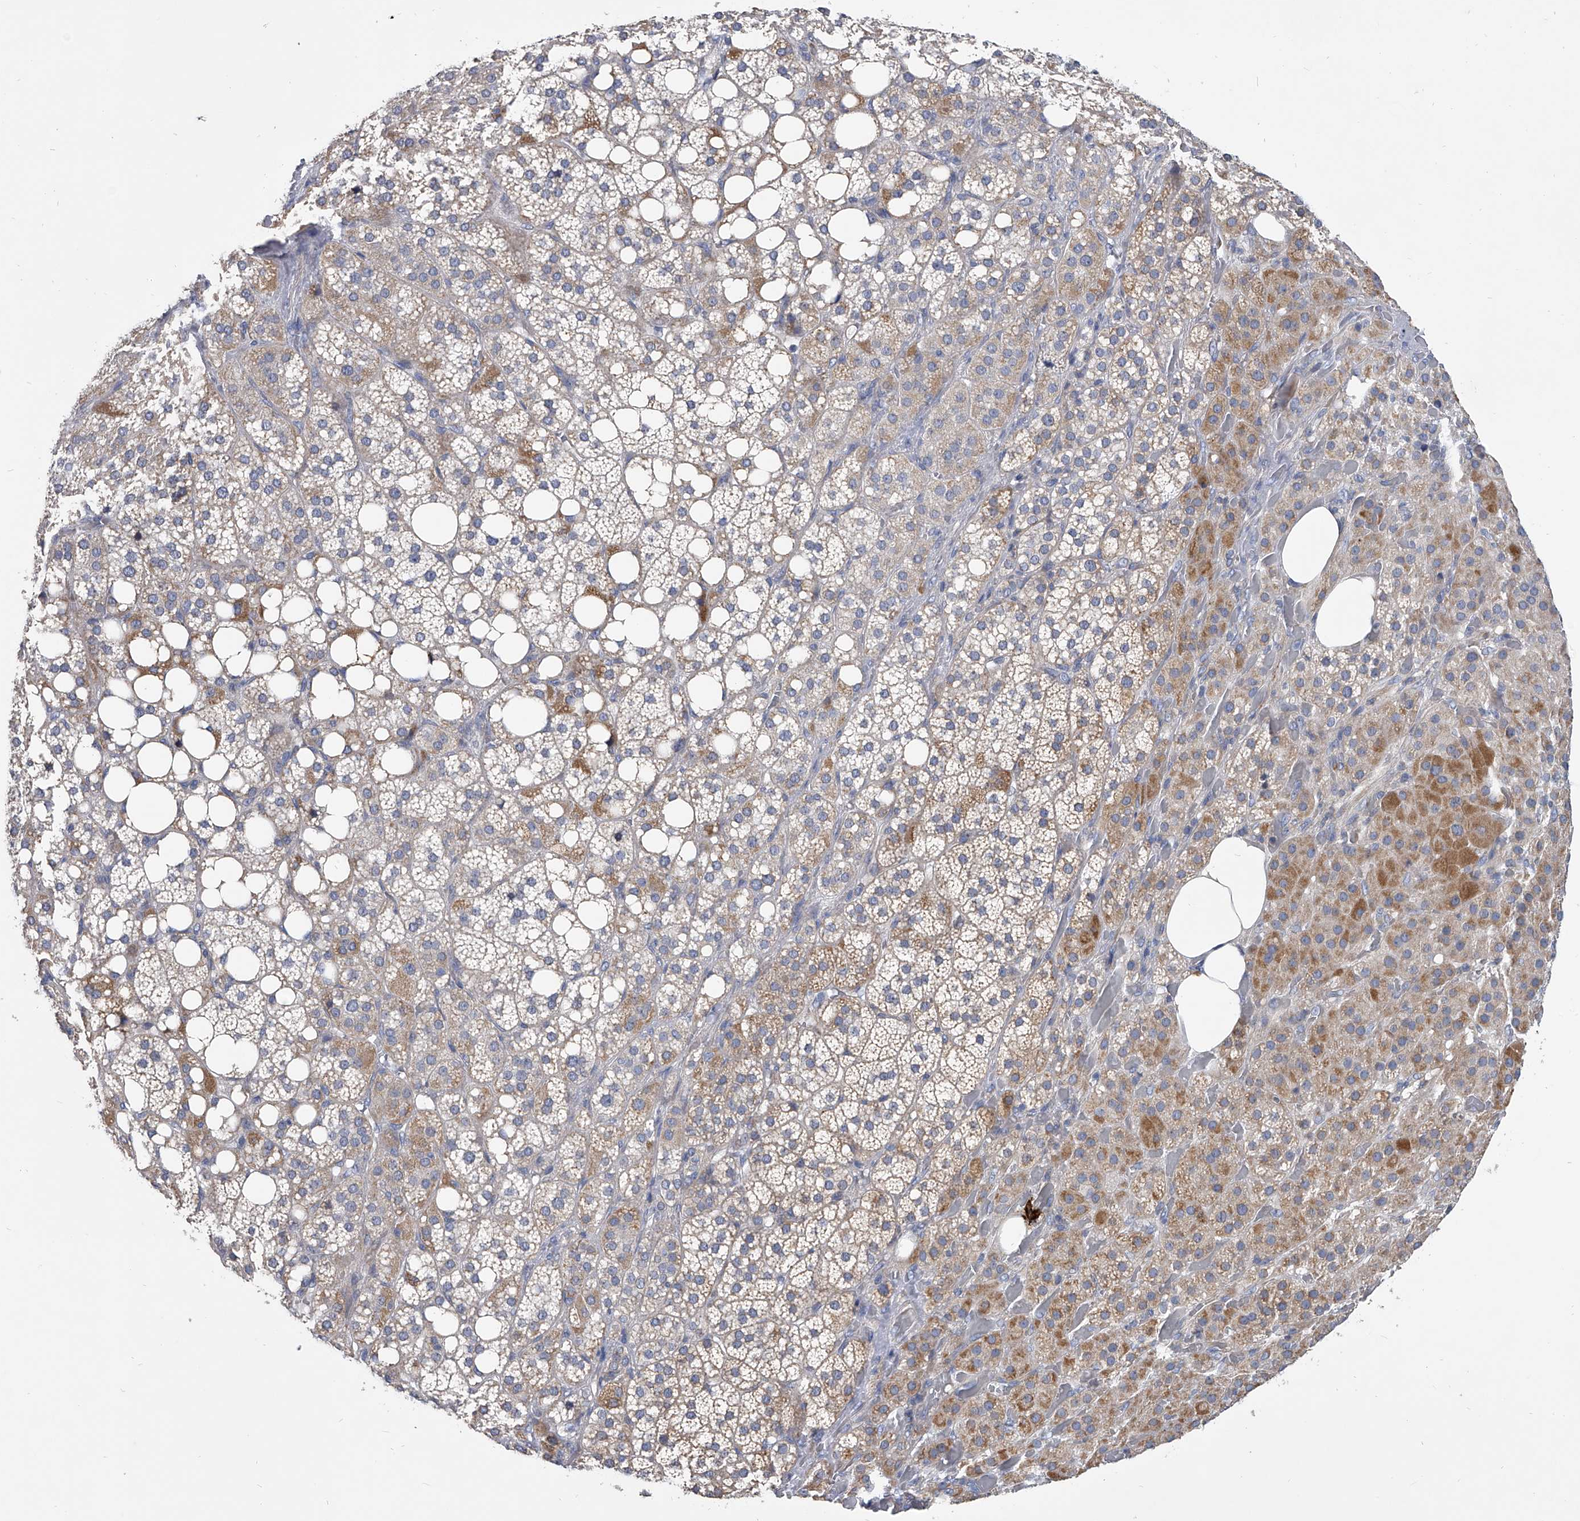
{"staining": {"intensity": "moderate", "quantity": ">75%", "location": "cytoplasmic/membranous"}, "tissue": "adrenal gland", "cell_type": "Glandular cells", "image_type": "normal", "snomed": [{"axis": "morphology", "description": "Normal tissue, NOS"}, {"axis": "topography", "description": "Adrenal gland"}], "caption": "A high-resolution image shows immunohistochemistry staining of unremarkable adrenal gland, which exhibits moderate cytoplasmic/membranous expression in approximately >75% of glandular cells.", "gene": "SPP1", "patient": {"sex": "female", "age": 59}}